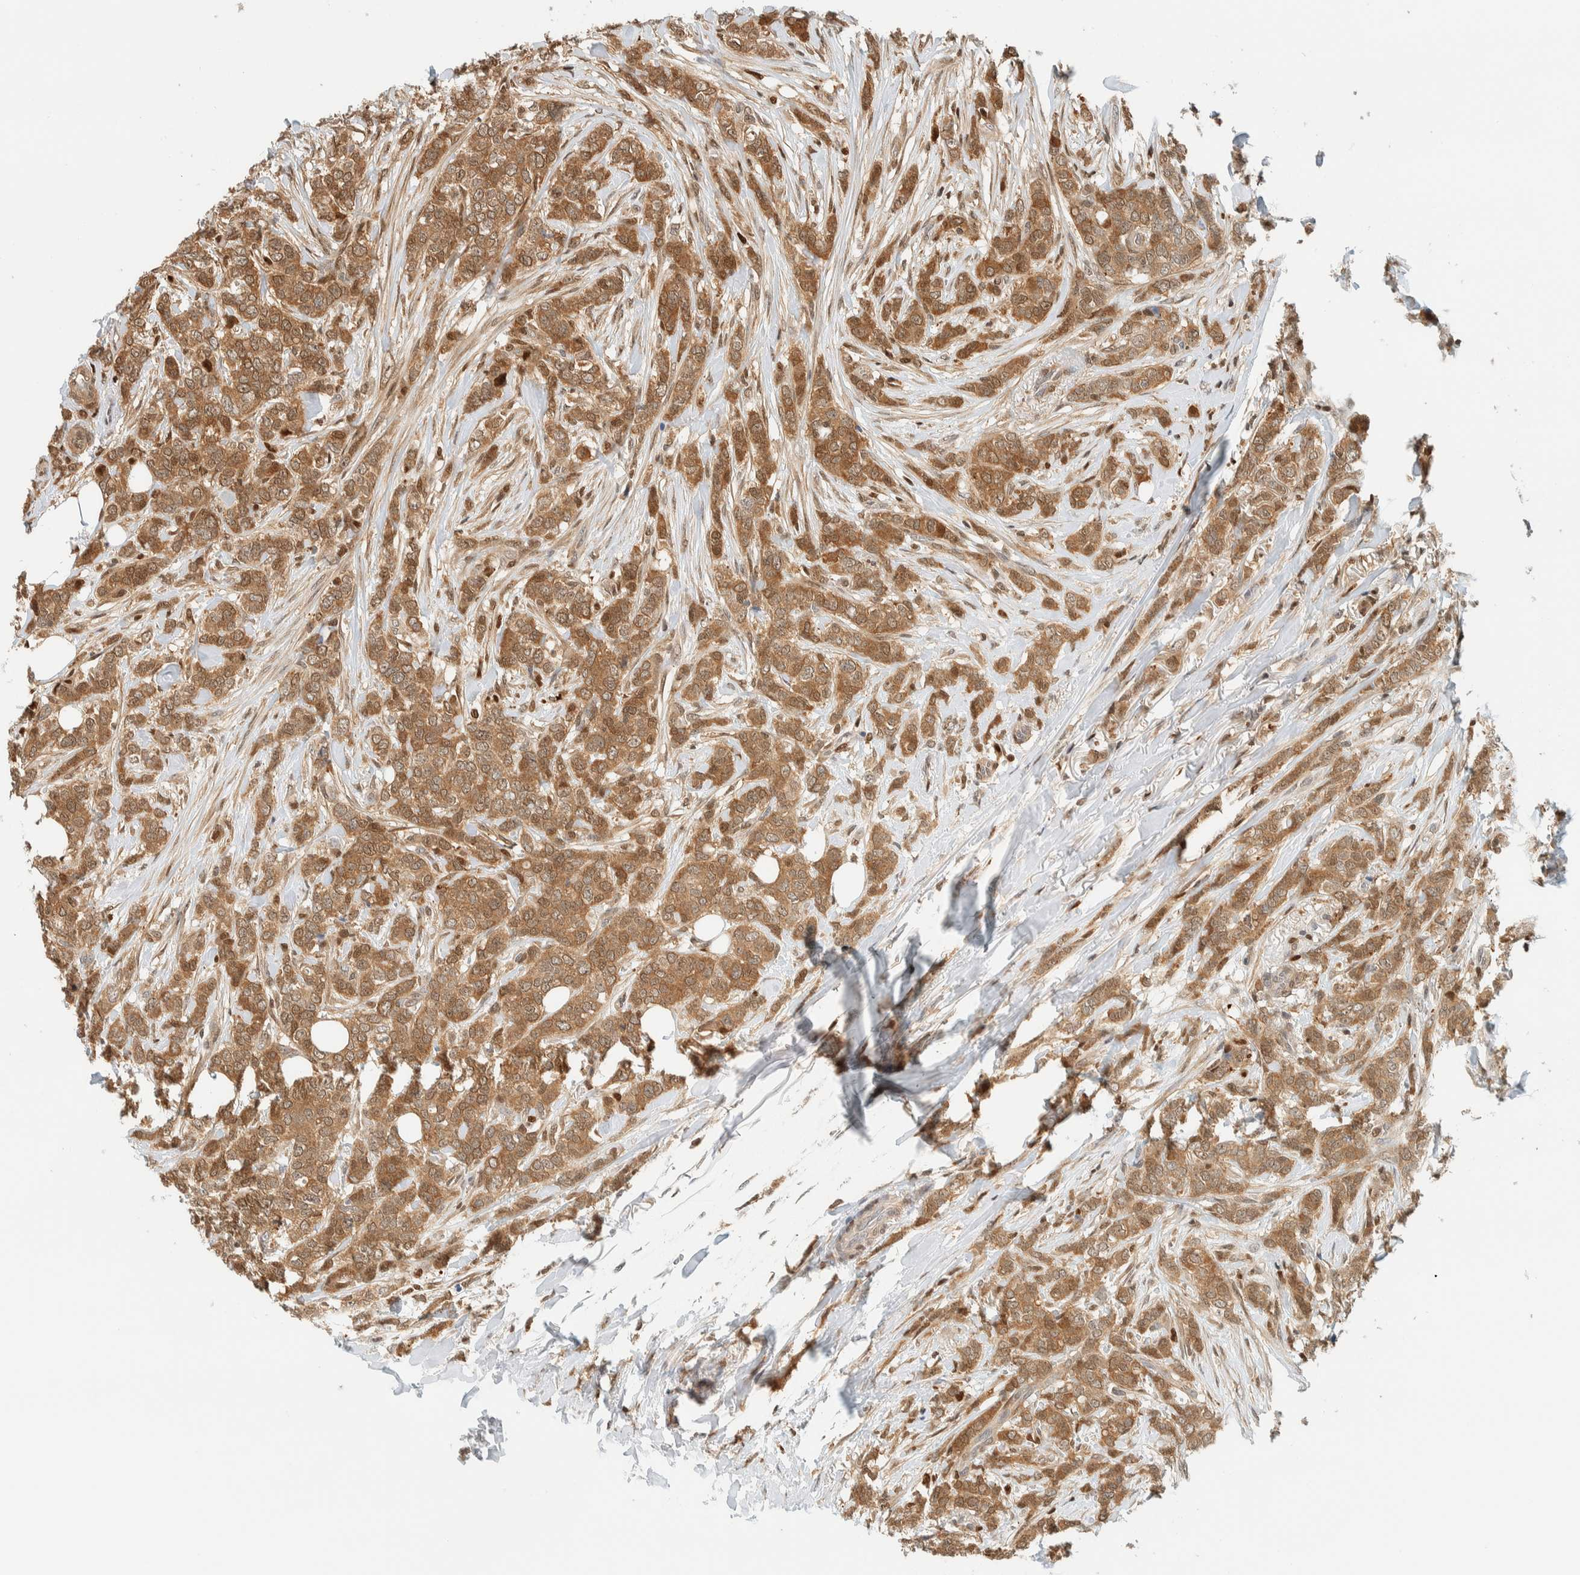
{"staining": {"intensity": "moderate", "quantity": ">75%", "location": "cytoplasmic/membranous"}, "tissue": "breast cancer", "cell_type": "Tumor cells", "image_type": "cancer", "snomed": [{"axis": "morphology", "description": "Lobular carcinoma"}, {"axis": "topography", "description": "Skin"}, {"axis": "topography", "description": "Breast"}], "caption": "A brown stain highlights moderate cytoplasmic/membranous expression of a protein in human breast cancer tumor cells. The protein of interest is stained brown, and the nuclei are stained in blue (DAB IHC with brightfield microscopy, high magnification).", "gene": "ZBTB37", "patient": {"sex": "female", "age": 46}}